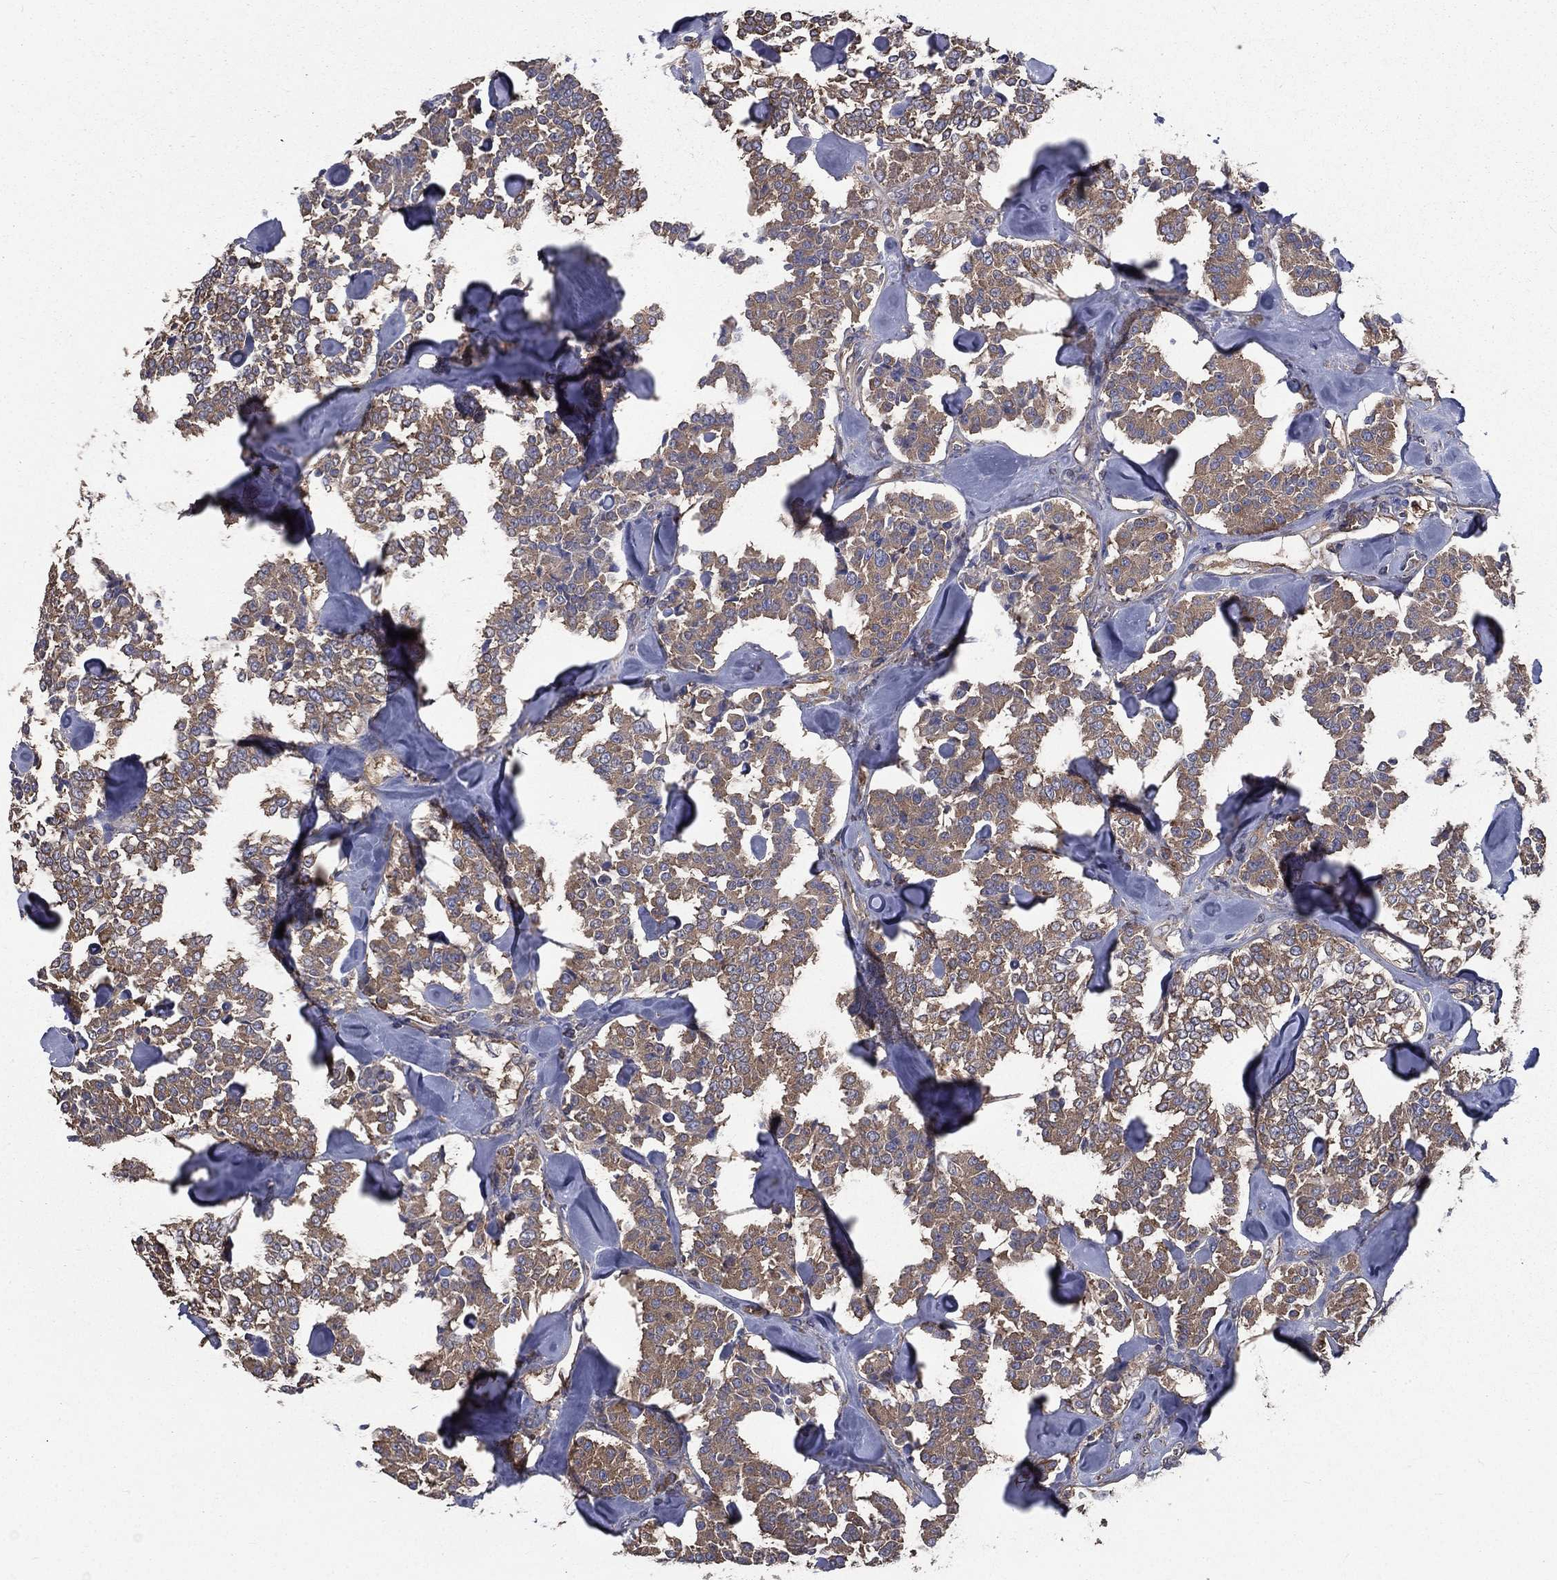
{"staining": {"intensity": "weak", "quantity": ">75%", "location": "cytoplasmic/membranous"}, "tissue": "carcinoid", "cell_type": "Tumor cells", "image_type": "cancer", "snomed": [{"axis": "morphology", "description": "Carcinoid, malignant, NOS"}, {"axis": "topography", "description": "Pancreas"}], "caption": "A photomicrograph of carcinoid stained for a protein demonstrates weak cytoplasmic/membranous brown staining in tumor cells.", "gene": "SARS1", "patient": {"sex": "male", "age": 41}}